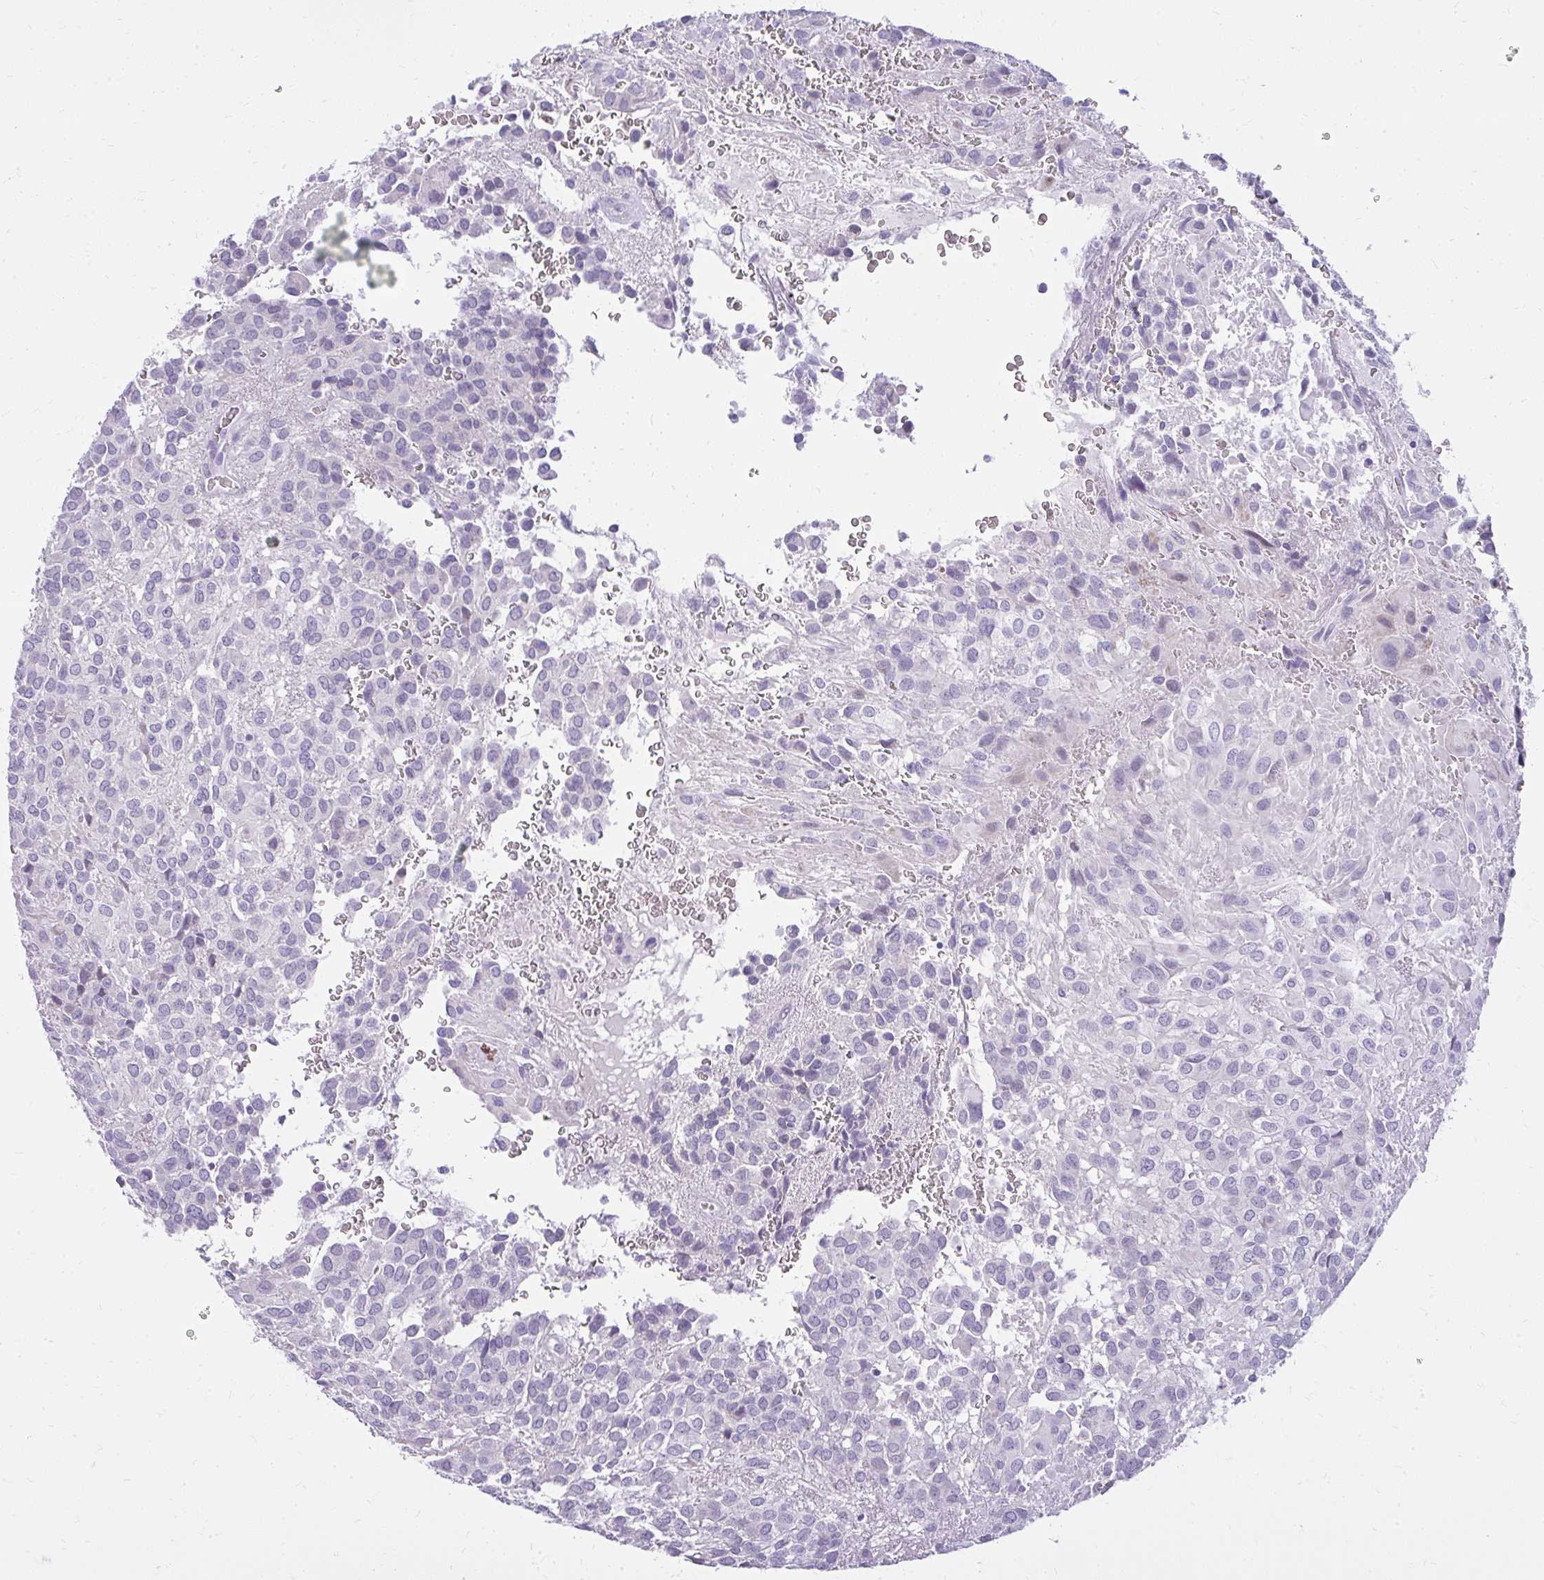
{"staining": {"intensity": "negative", "quantity": "none", "location": "none"}, "tissue": "glioma", "cell_type": "Tumor cells", "image_type": "cancer", "snomed": [{"axis": "morphology", "description": "Glioma, malignant, Low grade"}, {"axis": "topography", "description": "Brain"}], "caption": "High magnification brightfield microscopy of glioma stained with DAB (3,3'-diaminobenzidine) (brown) and counterstained with hematoxylin (blue): tumor cells show no significant positivity.", "gene": "PRAP1", "patient": {"sex": "male", "age": 56}}